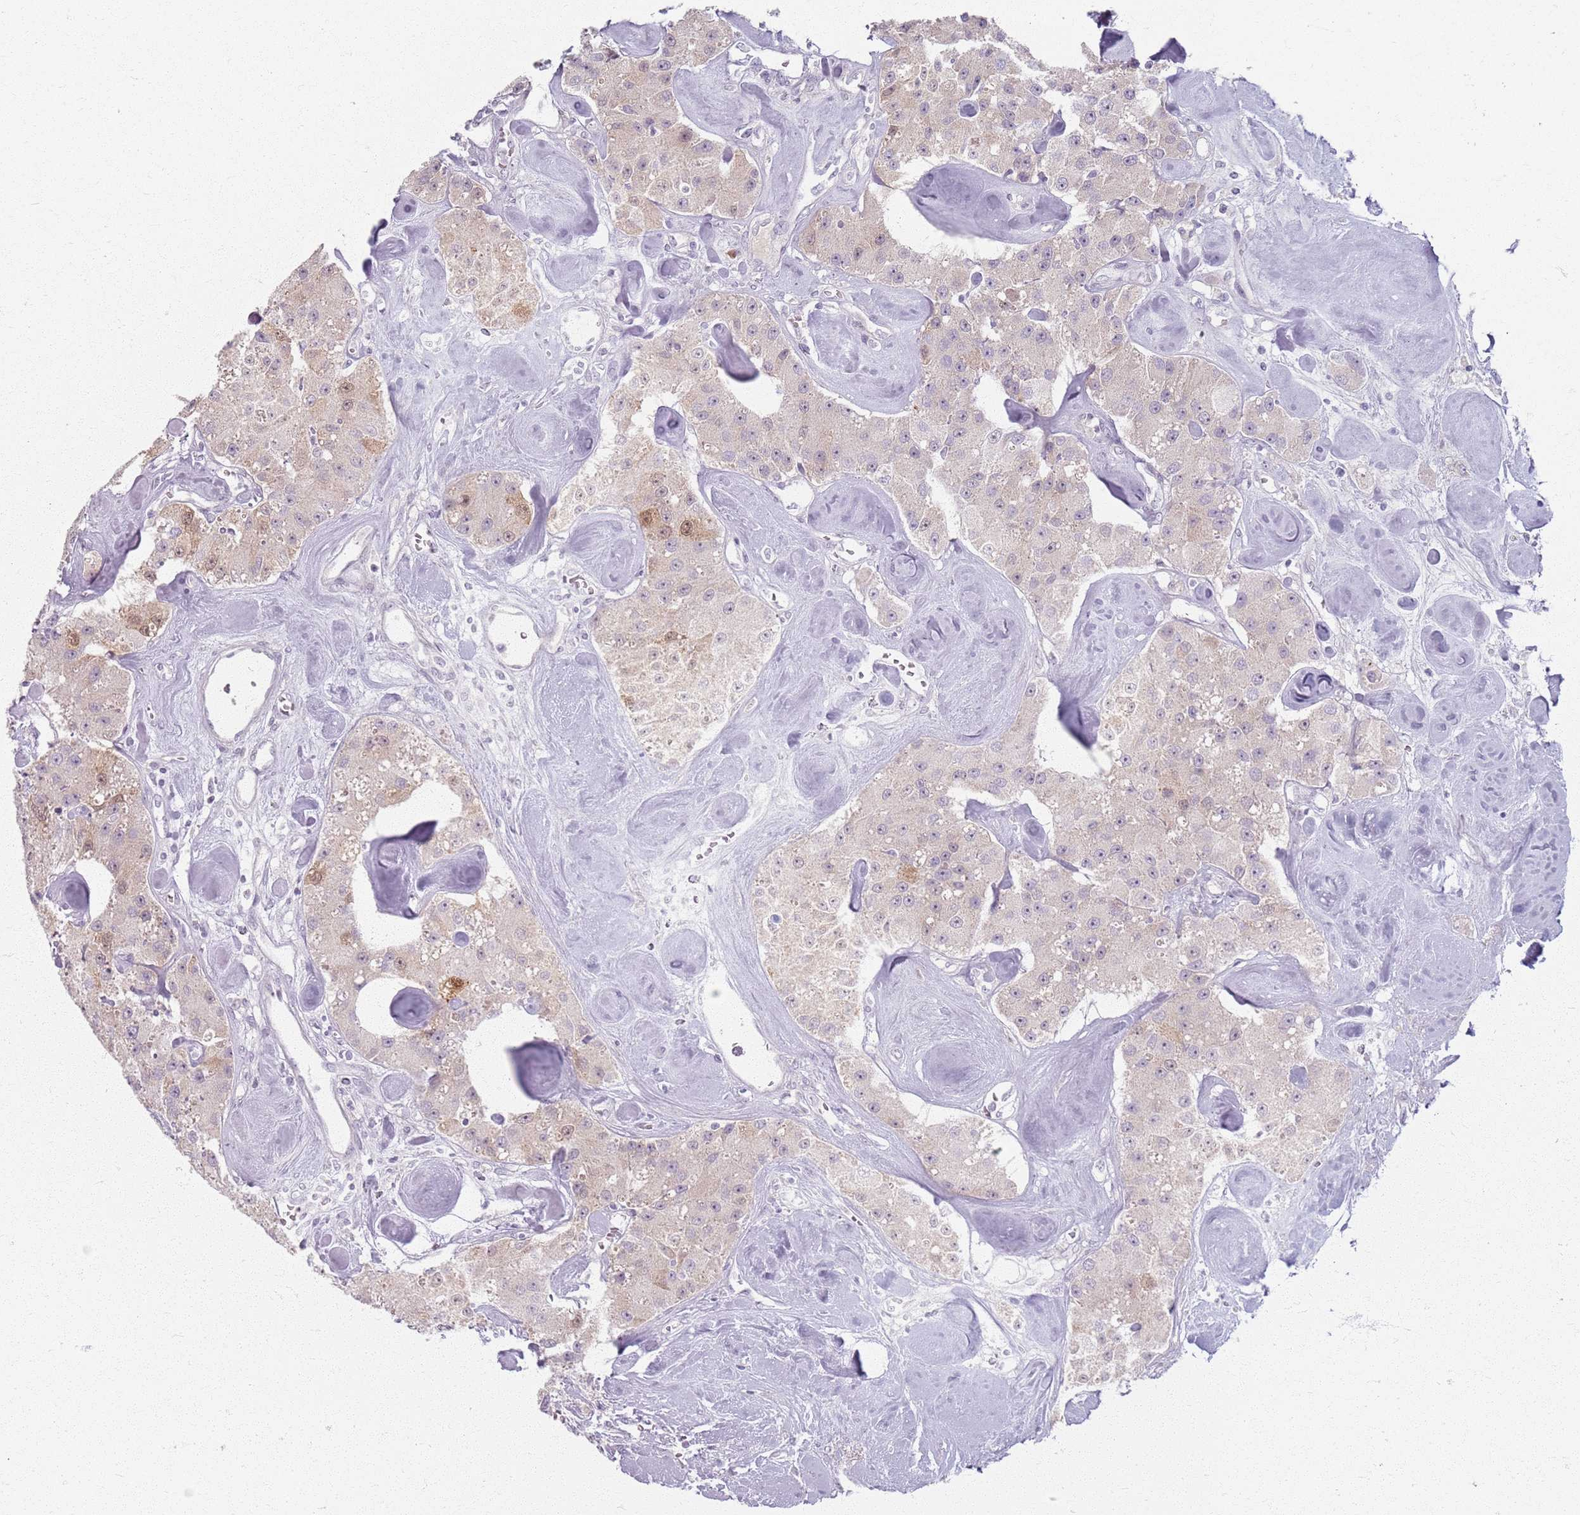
{"staining": {"intensity": "negative", "quantity": "none", "location": "none"}, "tissue": "carcinoid", "cell_type": "Tumor cells", "image_type": "cancer", "snomed": [{"axis": "morphology", "description": "Carcinoid, malignant, NOS"}, {"axis": "topography", "description": "Pancreas"}], "caption": "Tumor cells are negative for protein expression in human carcinoid (malignant).", "gene": "CRIPT", "patient": {"sex": "male", "age": 41}}